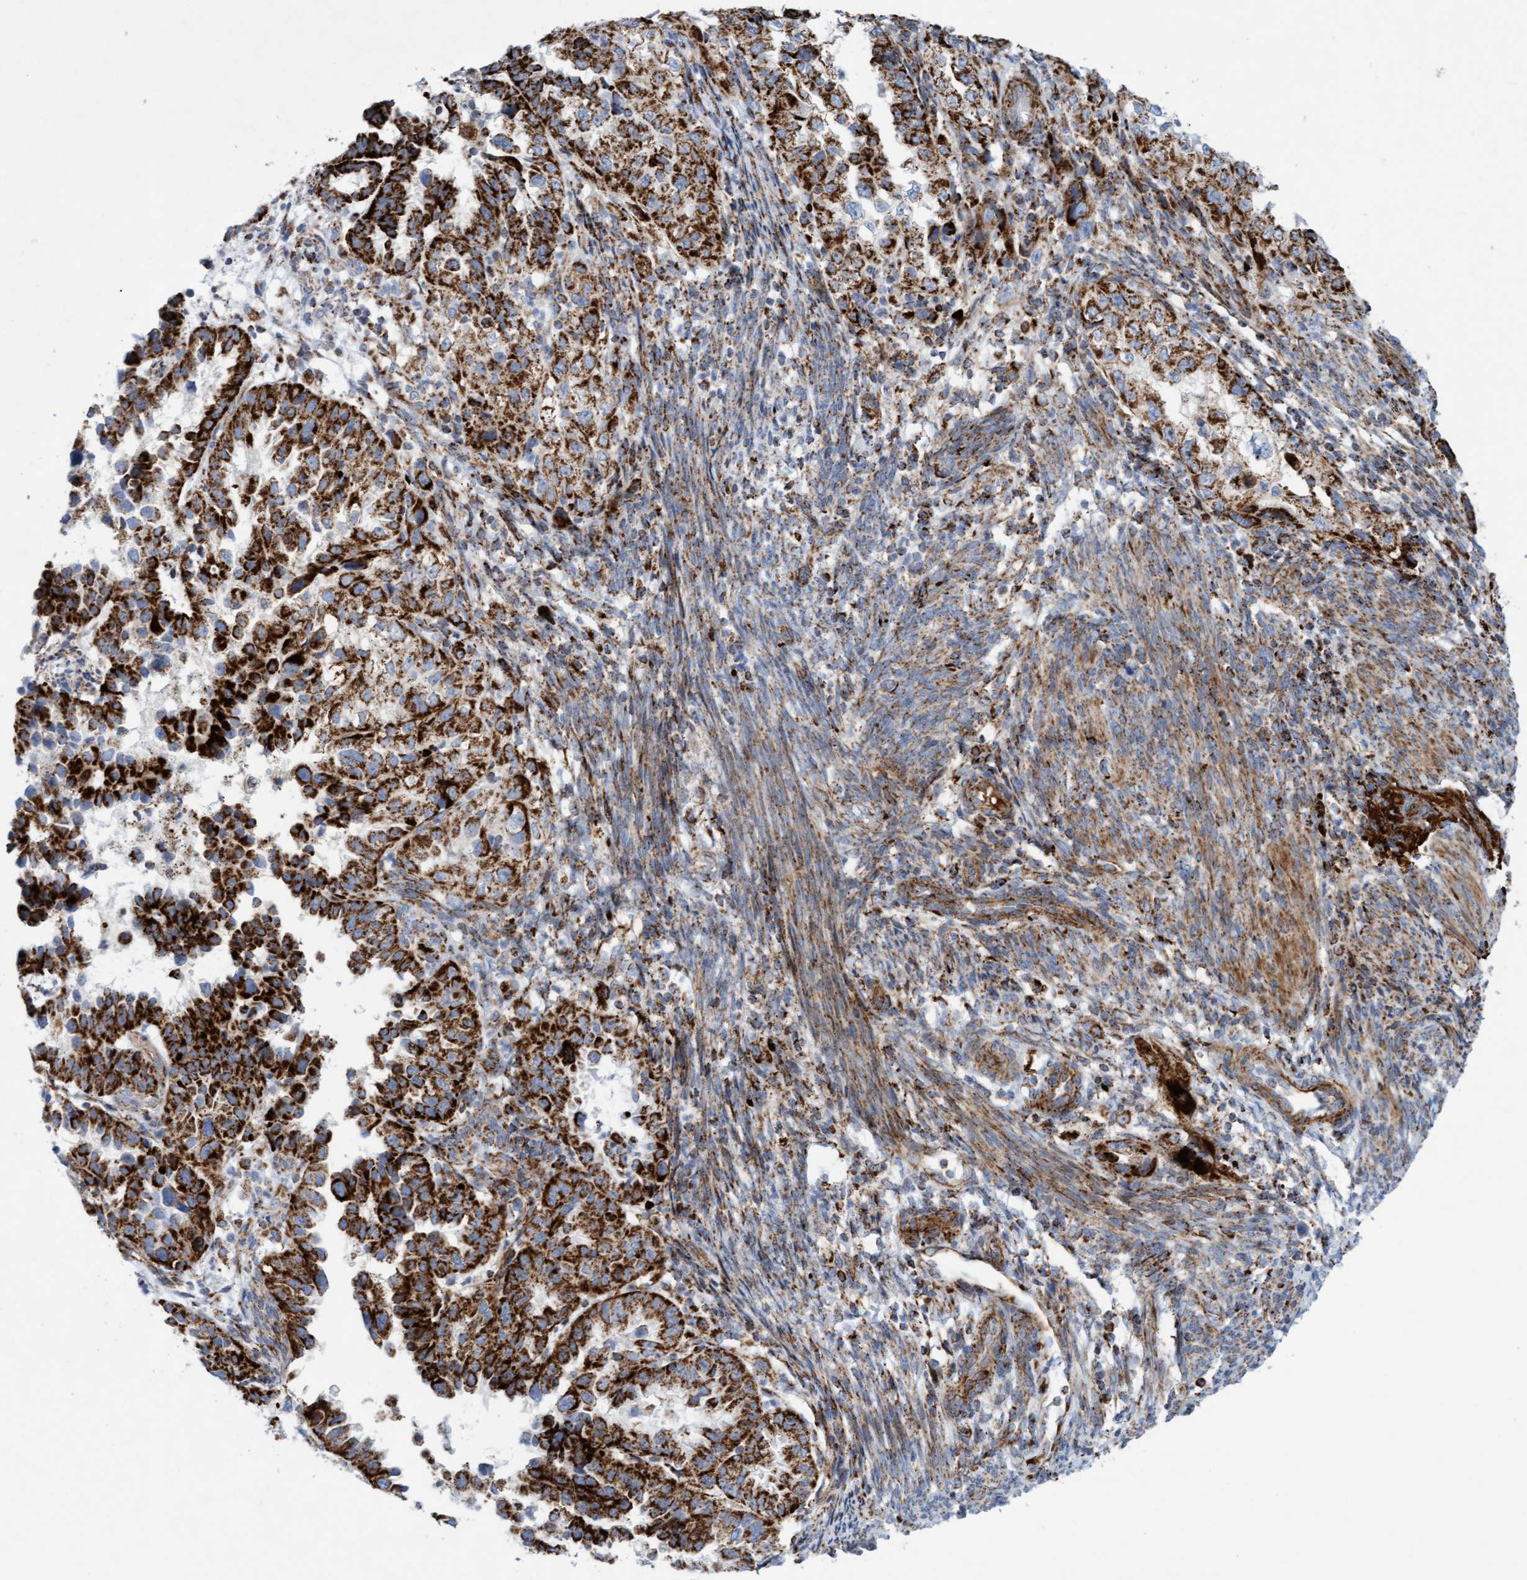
{"staining": {"intensity": "strong", "quantity": ">75%", "location": "cytoplasmic/membranous"}, "tissue": "endometrial cancer", "cell_type": "Tumor cells", "image_type": "cancer", "snomed": [{"axis": "morphology", "description": "Adenocarcinoma, NOS"}, {"axis": "topography", "description": "Endometrium"}], "caption": "Protein expression by immunohistochemistry demonstrates strong cytoplasmic/membranous expression in approximately >75% of tumor cells in endometrial cancer (adenocarcinoma). Using DAB (brown) and hematoxylin (blue) stains, captured at high magnification using brightfield microscopy.", "gene": "GGTA1", "patient": {"sex": "female", "age": 85}}